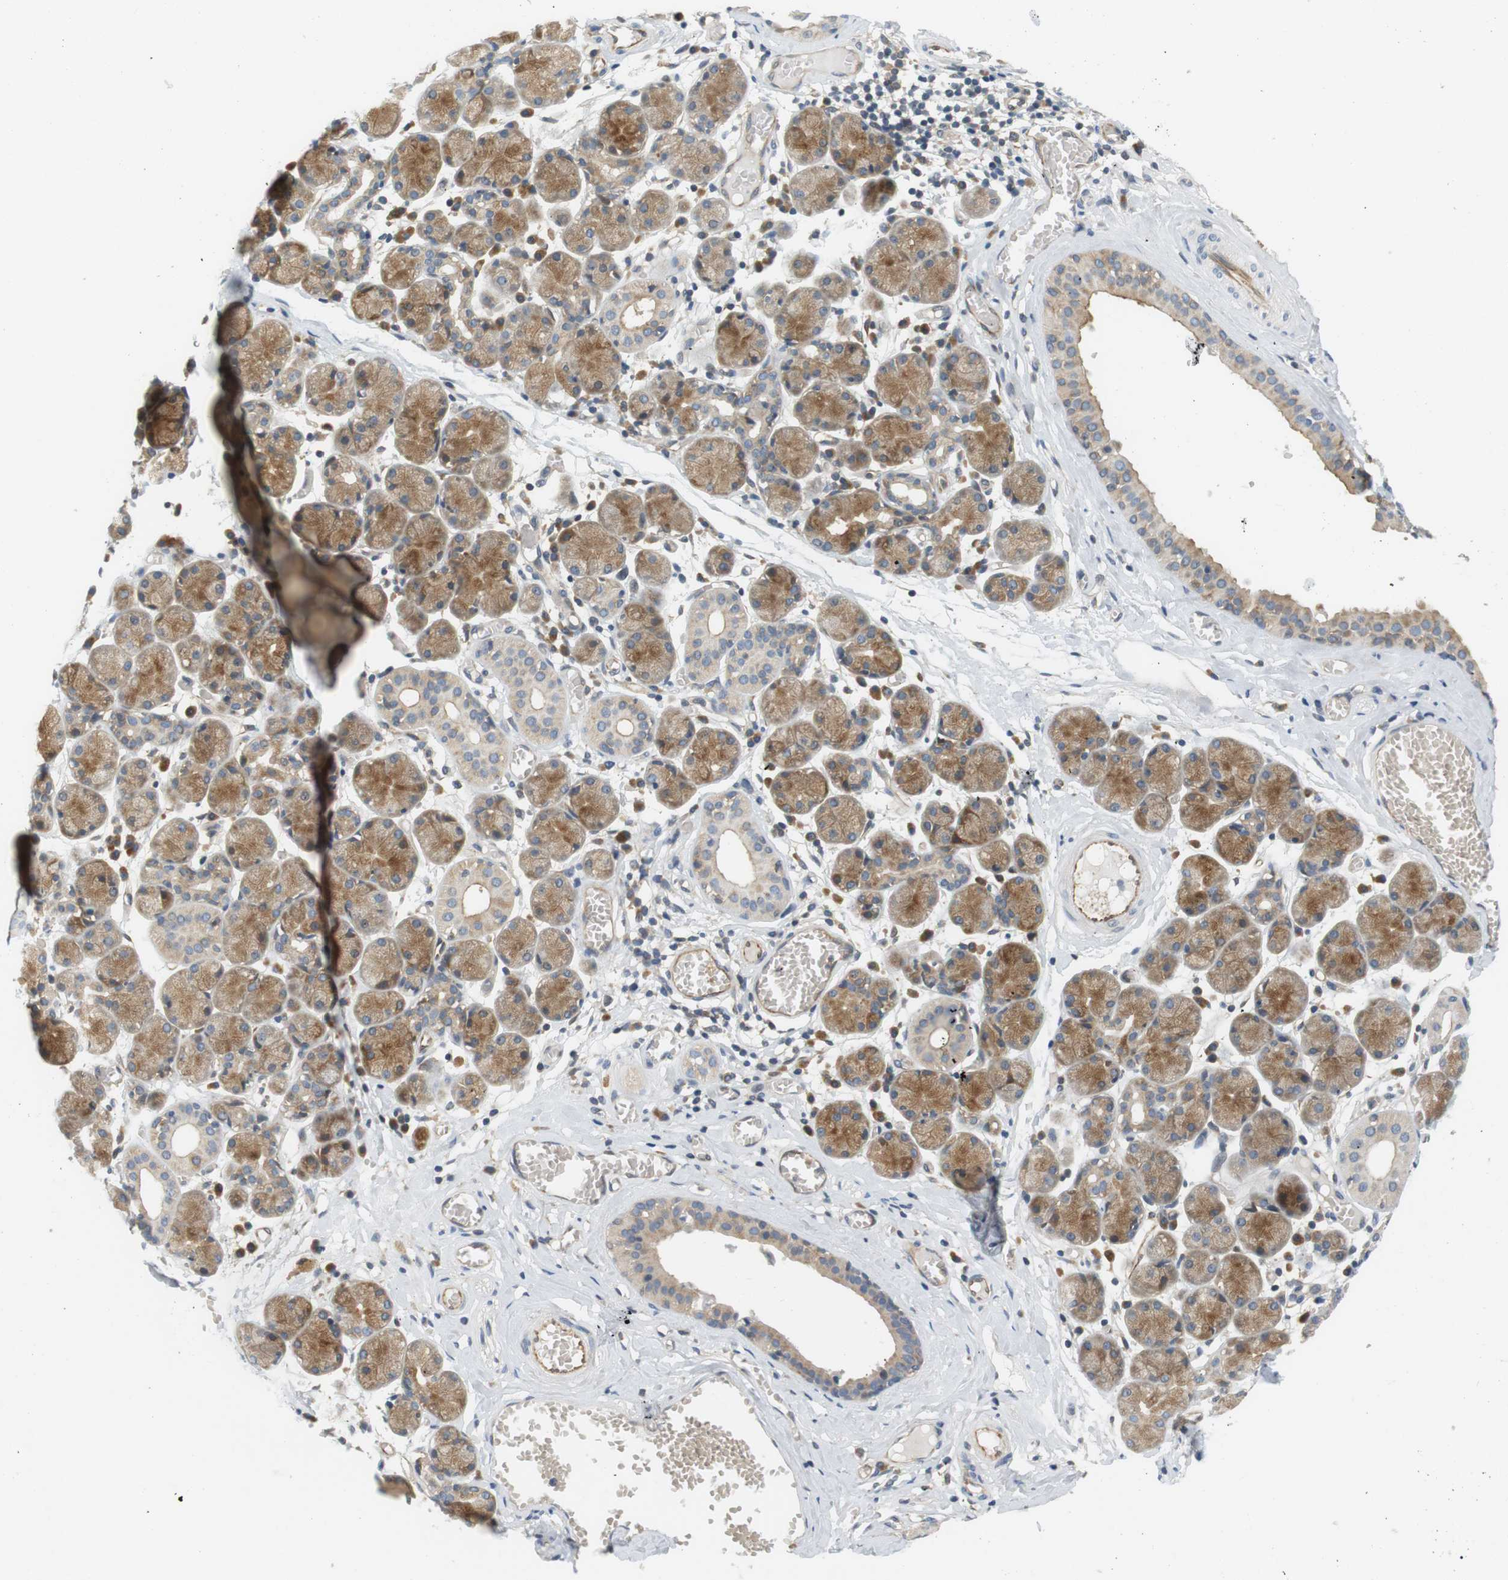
{"staining": {"intensity": "moderate", "quantity": ">75%", "location": "cytoplasmic/membranous"}, "tissue": "salivary gland", "cell_type": "Glandular cells", "image_type": "normal", "snomed": [{"axis": "morphology", "description": "Normal tissue, NOS"}, {"axis": "topography", "description": "Salivary gland"}], "caption": "DAB (3,3'-diaminobenzidine) immunohistochemical staining of normal human salivary gland demonstrates moderate cytoplasmic/membranous protein staining in approximately >75% of glandular cells. (DAB (3,3'-diaminobenzidine) IHC, brown staining for protein, blue staining for nuclei).", "gene": "SH3GLB1", "patient": {"sex": "female", "age": 24}}